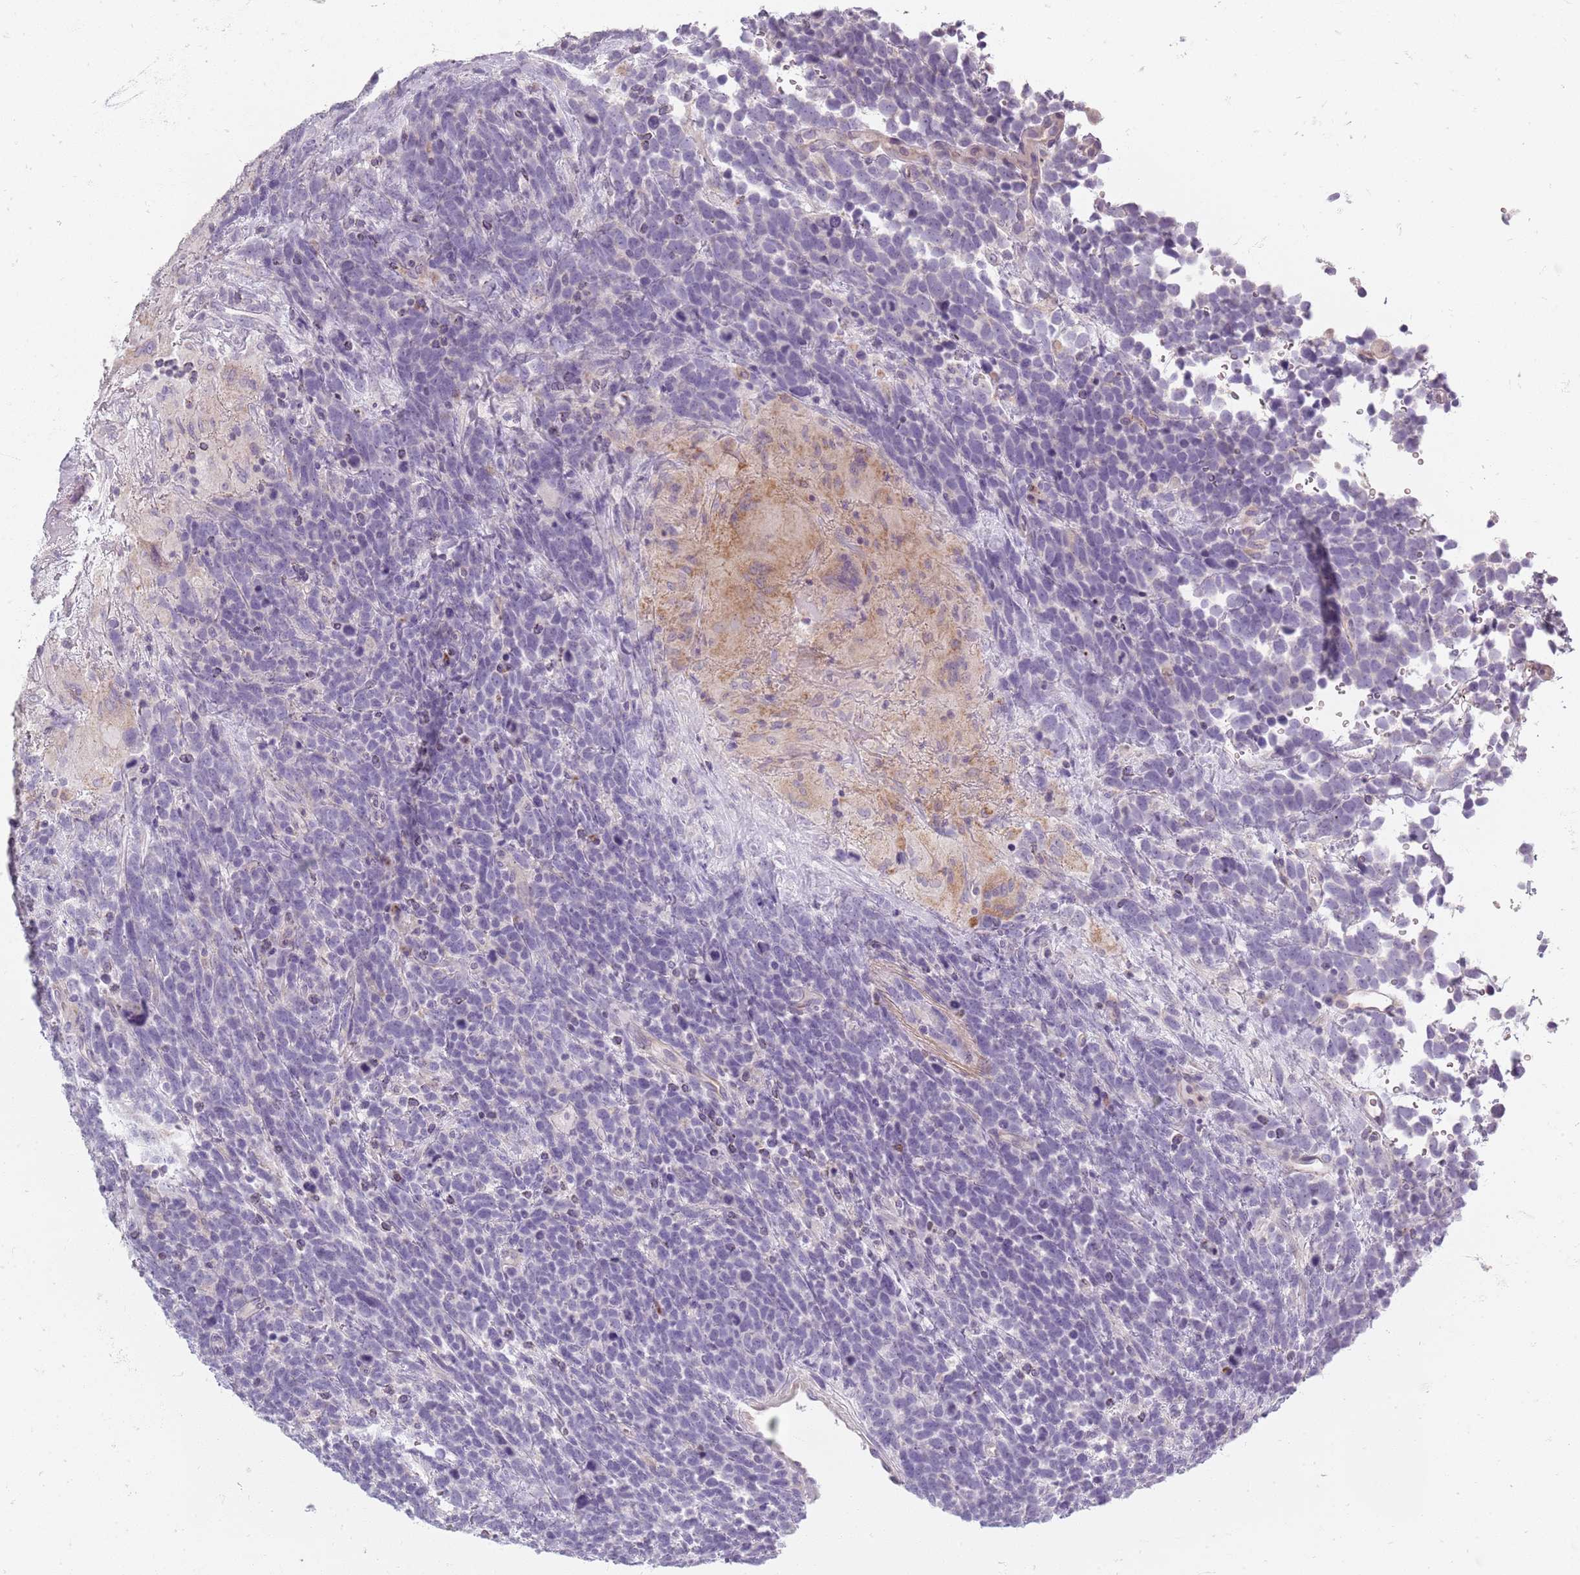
{"staining": {"intensity": "negative", "quantity": "none", "location": "none"}, "tissue": "urothelial cancer", "cell_type": "Tumor cells", "image_type": "cancer", "snomed": [{"axis": "morphology", "description": "Urothelial carcinoma, High grade"}, {"axis": "topography", "description": "Urinary bladder"}], "caption": "Urothelial cancer stained for a protein using IHC displays no positivity tumor cells.", "gene": "SYNGR3", "patient": {"sex": "female", "age": 82}}